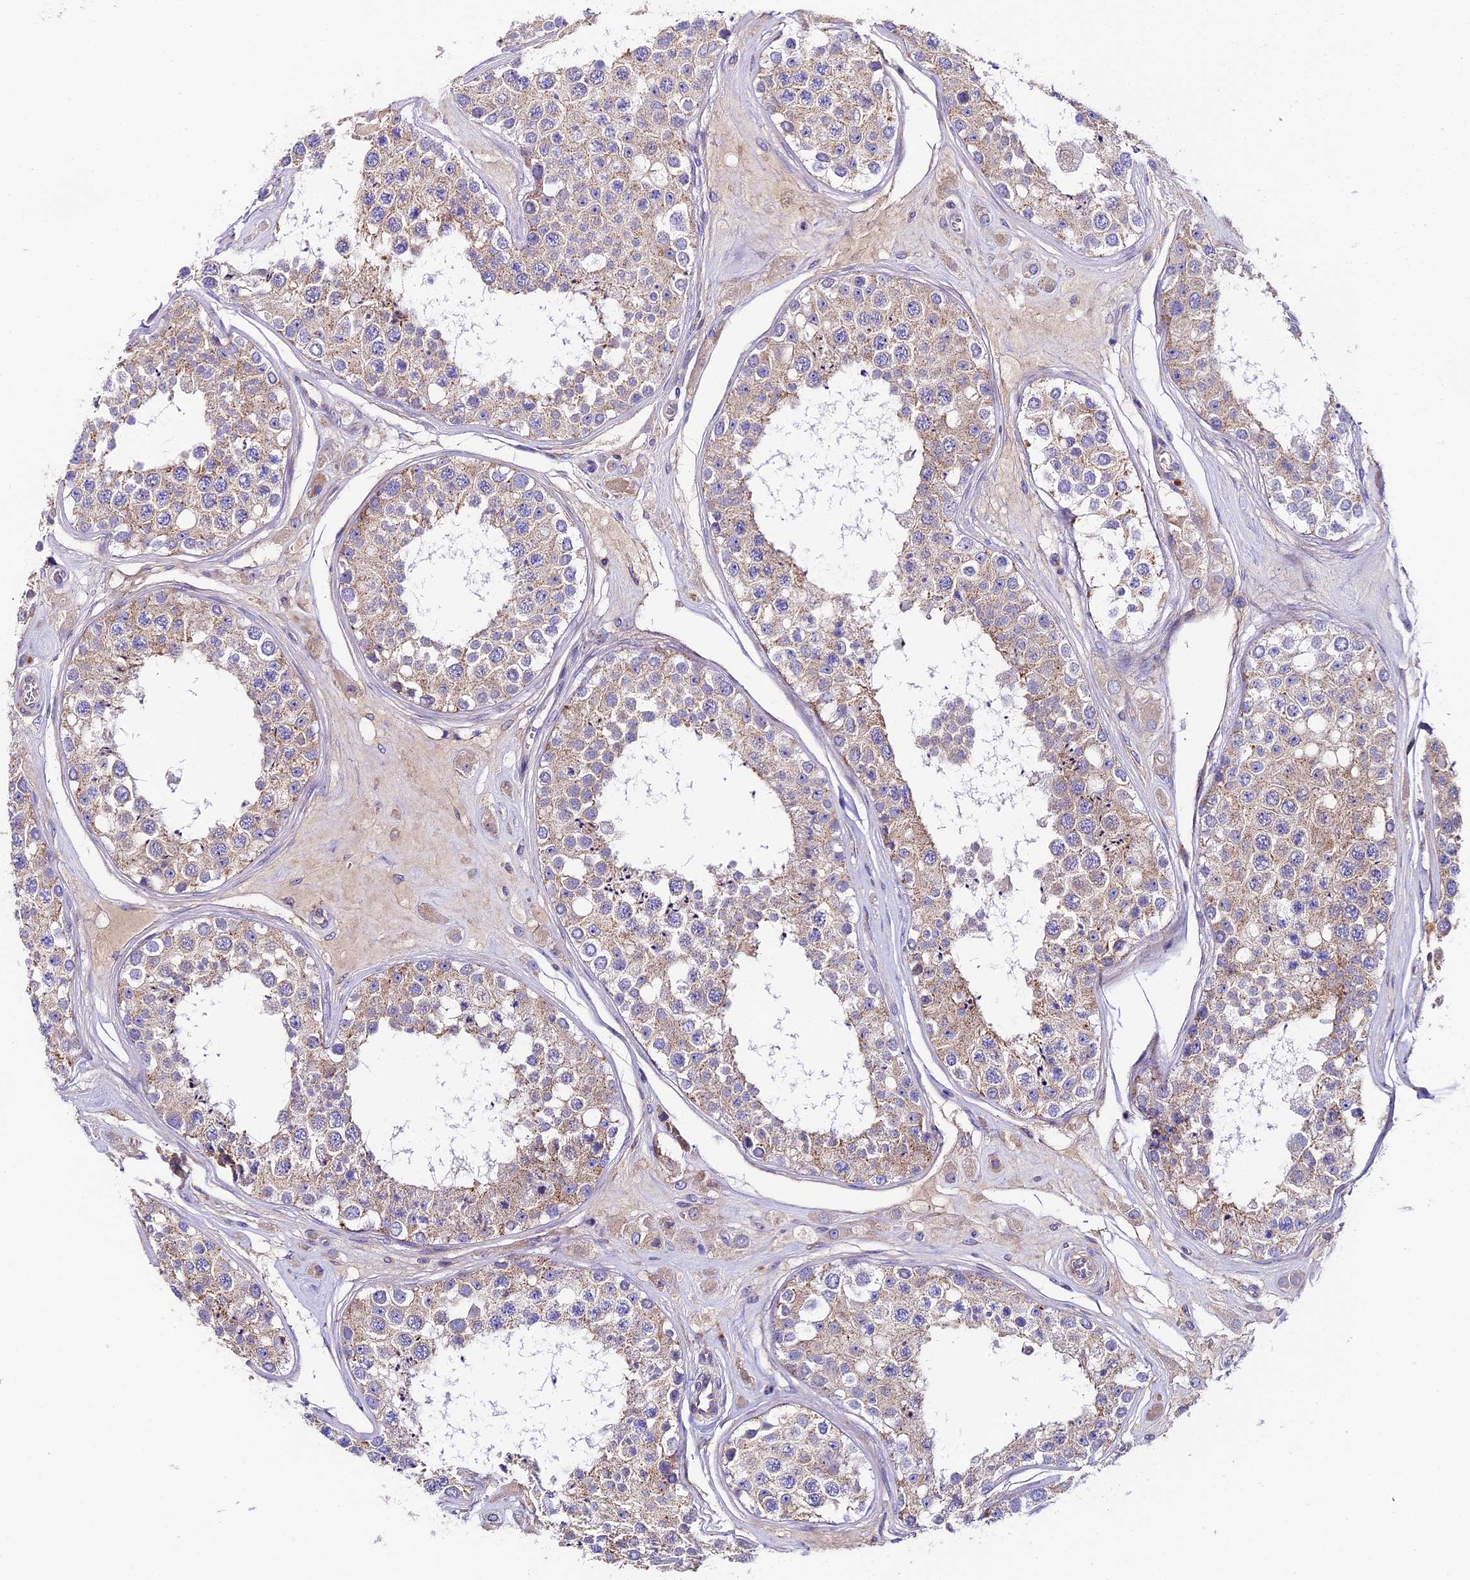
{"staining": {"intensity": "moderate", "quantity": "25%-75%", "location": "cytoplasmic/membranous"}, "tissue": "testis", "cell_type": "Cells in seminiferous ducts", "image_type": "normal", "snomed": [{"axis": "morphology", "description": "Normal tissue, NOS"}, {"axis": "topography", "description": "Testis"}], "caption": "Testis stained for a protein demonstrates moderate cytoplasmic/membranous positivity in cells in seminiferous ducts. (Stains: DAB in brown, nuclei in blue, Microscopy: brightfield microscopy at high magnification).", "gene": "PIGU", "patient": {"sex": "male", "age": 25}}